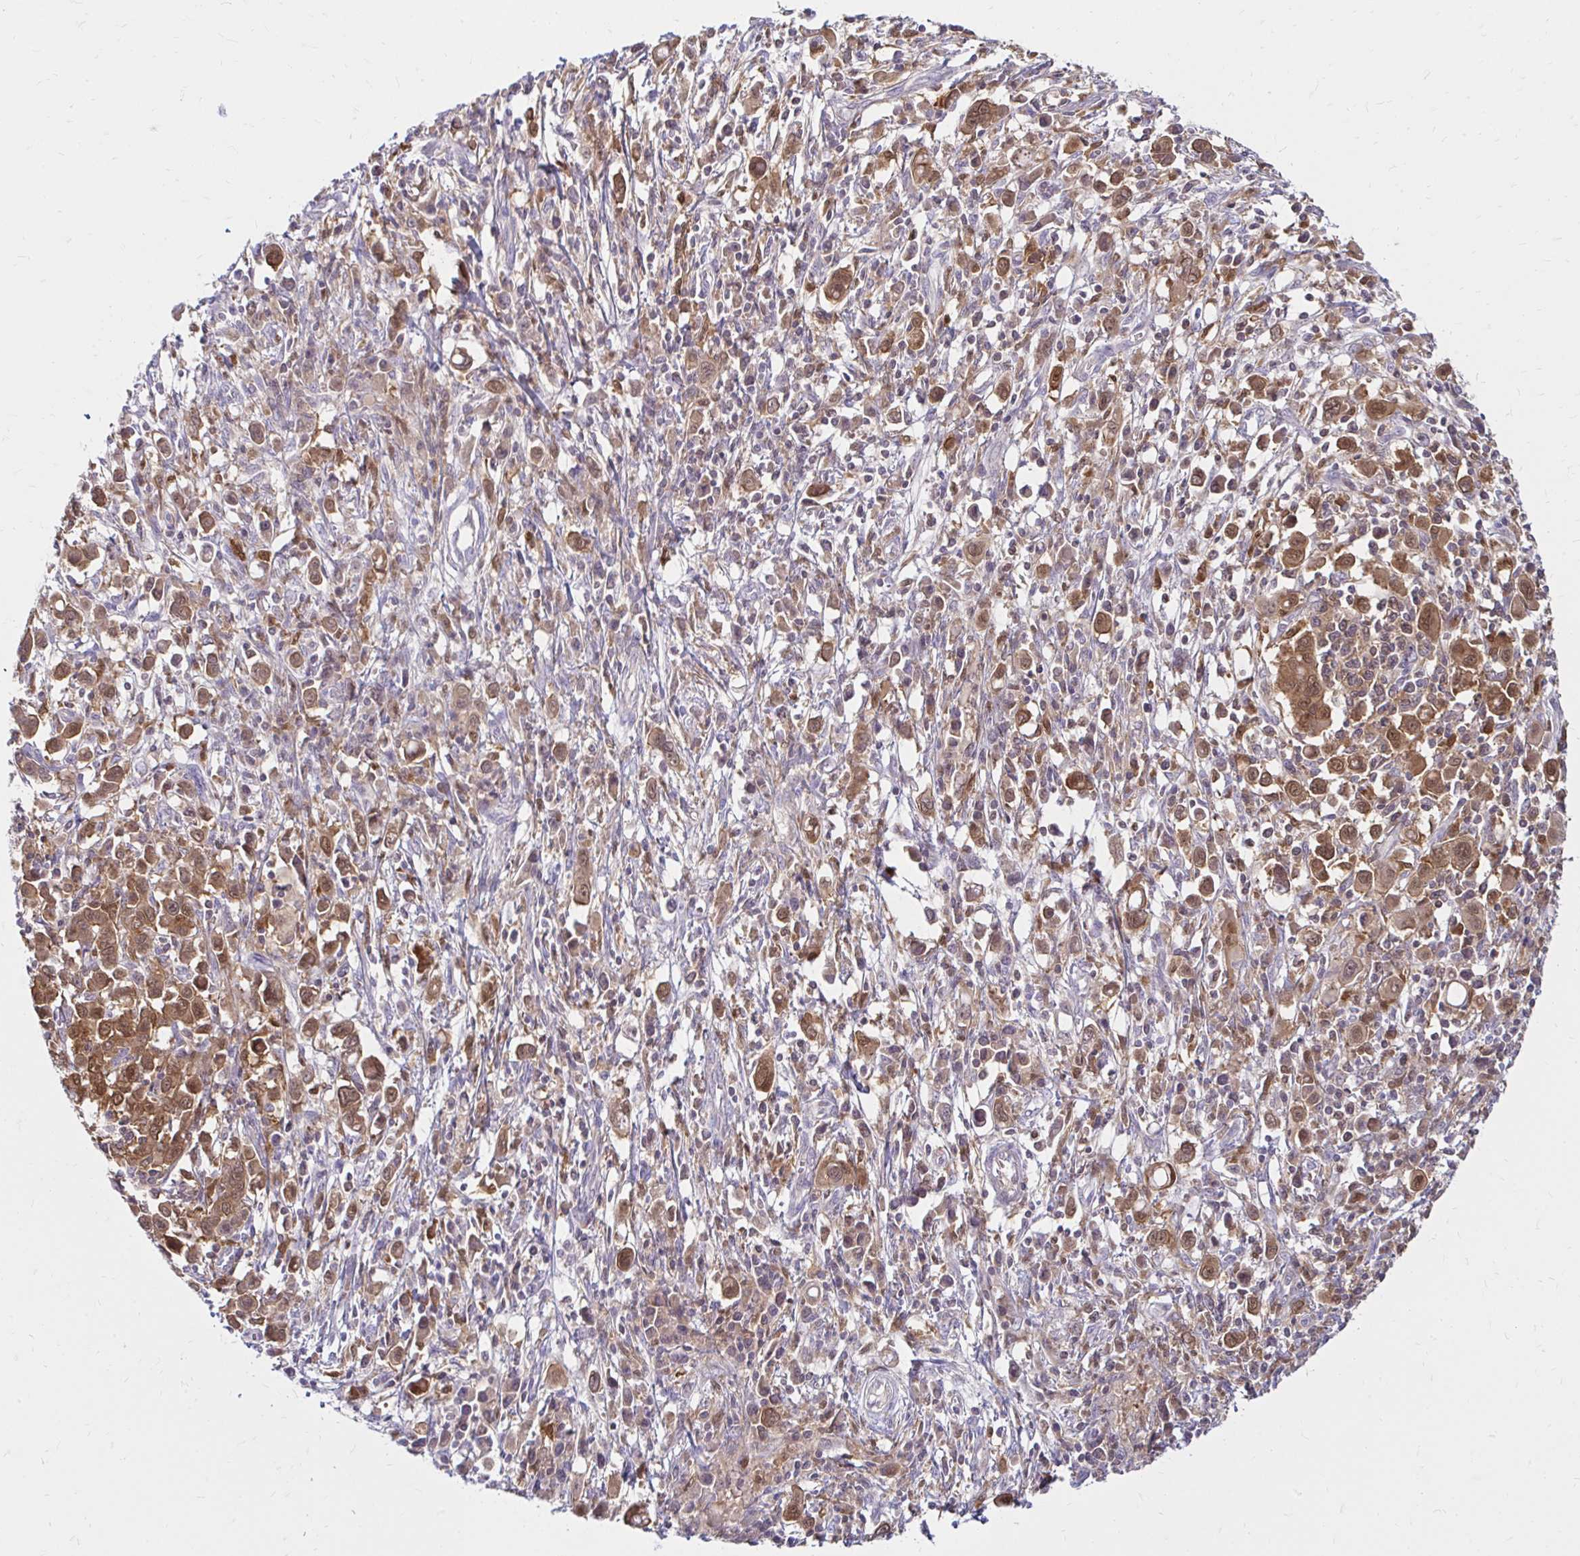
{"staining": {"intensity": "moderate", "quantity": ">75%", "location": "cytoplasmic/membranous,nuclear"}, "tissue": "stomach cancer", "cell_type": "Tumor cells", "image_type": "cancer", "snomed": [{"axis": "morphology", "description": "Adenocarcinoma, NOS"}, {"axis": "topography", "description": "Stomach, upper"}], "caption": "Stomach cancer was stained to show a protein in brown. There is medium levels of moderate cytoplasmic/membranous and nuclear staining in about >75% of tumor cells.", "gene": "PYCARD", "patient": {"sex": "male", "age": 75}}